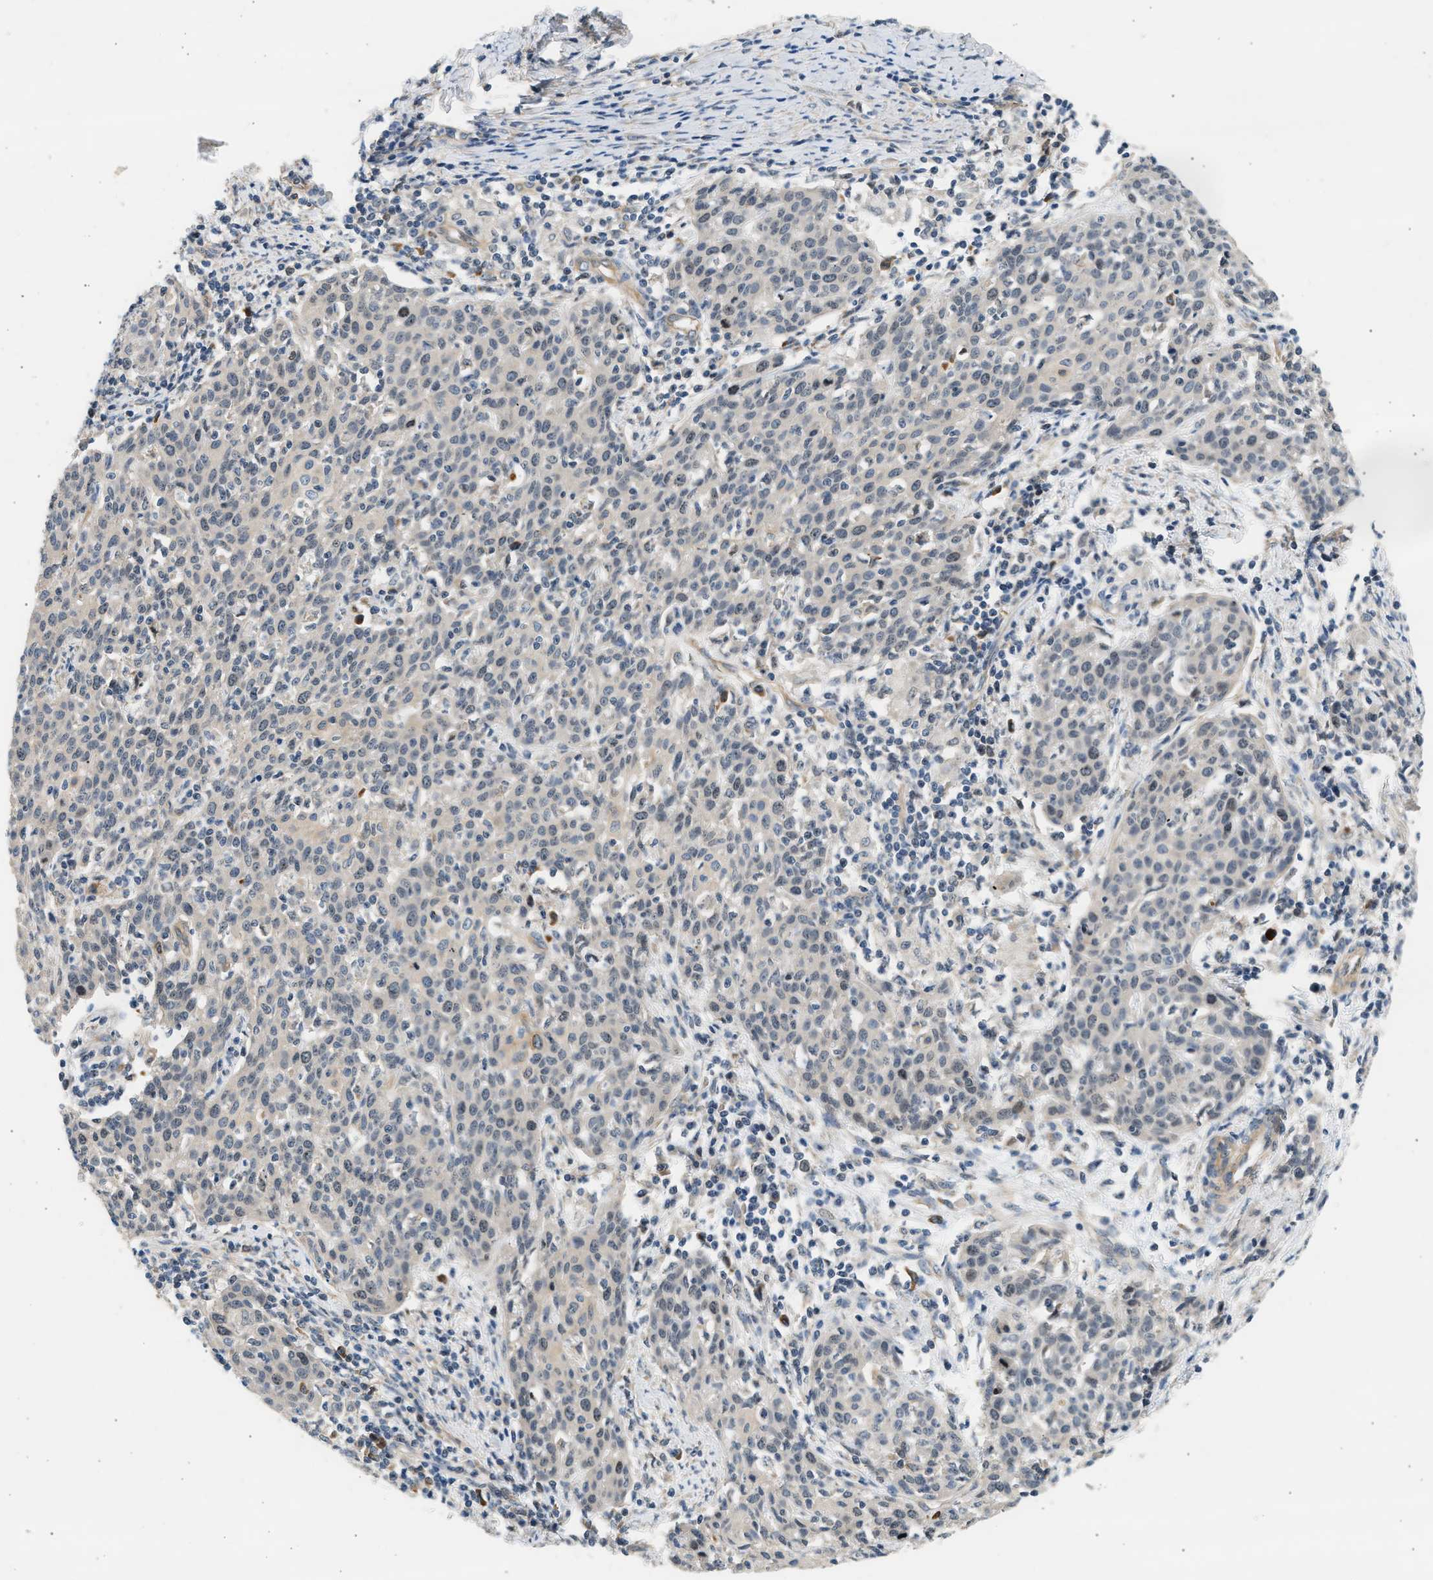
{"staining": {"intensity": "negative", "quantity": "none", "location": "none"}, "tissue": "cervical cancer", "cell_type": "Tumor cells", "image_type": "cancer", "snomed": [{"axis": "morphology", "description": "Squamous cell carcinoma, NOS"}, {"axis": "topography", "description": "Cervix"}], "caption": "The image reveals no staining of tumor cells in cervical cancer (squamous cell carcinoma). (DAB (3,3'-diaminobenzidine) immunohistochemistry, high magnification).", "gene": "WDR31", "patient": {"sex": "female", "age": 38}}